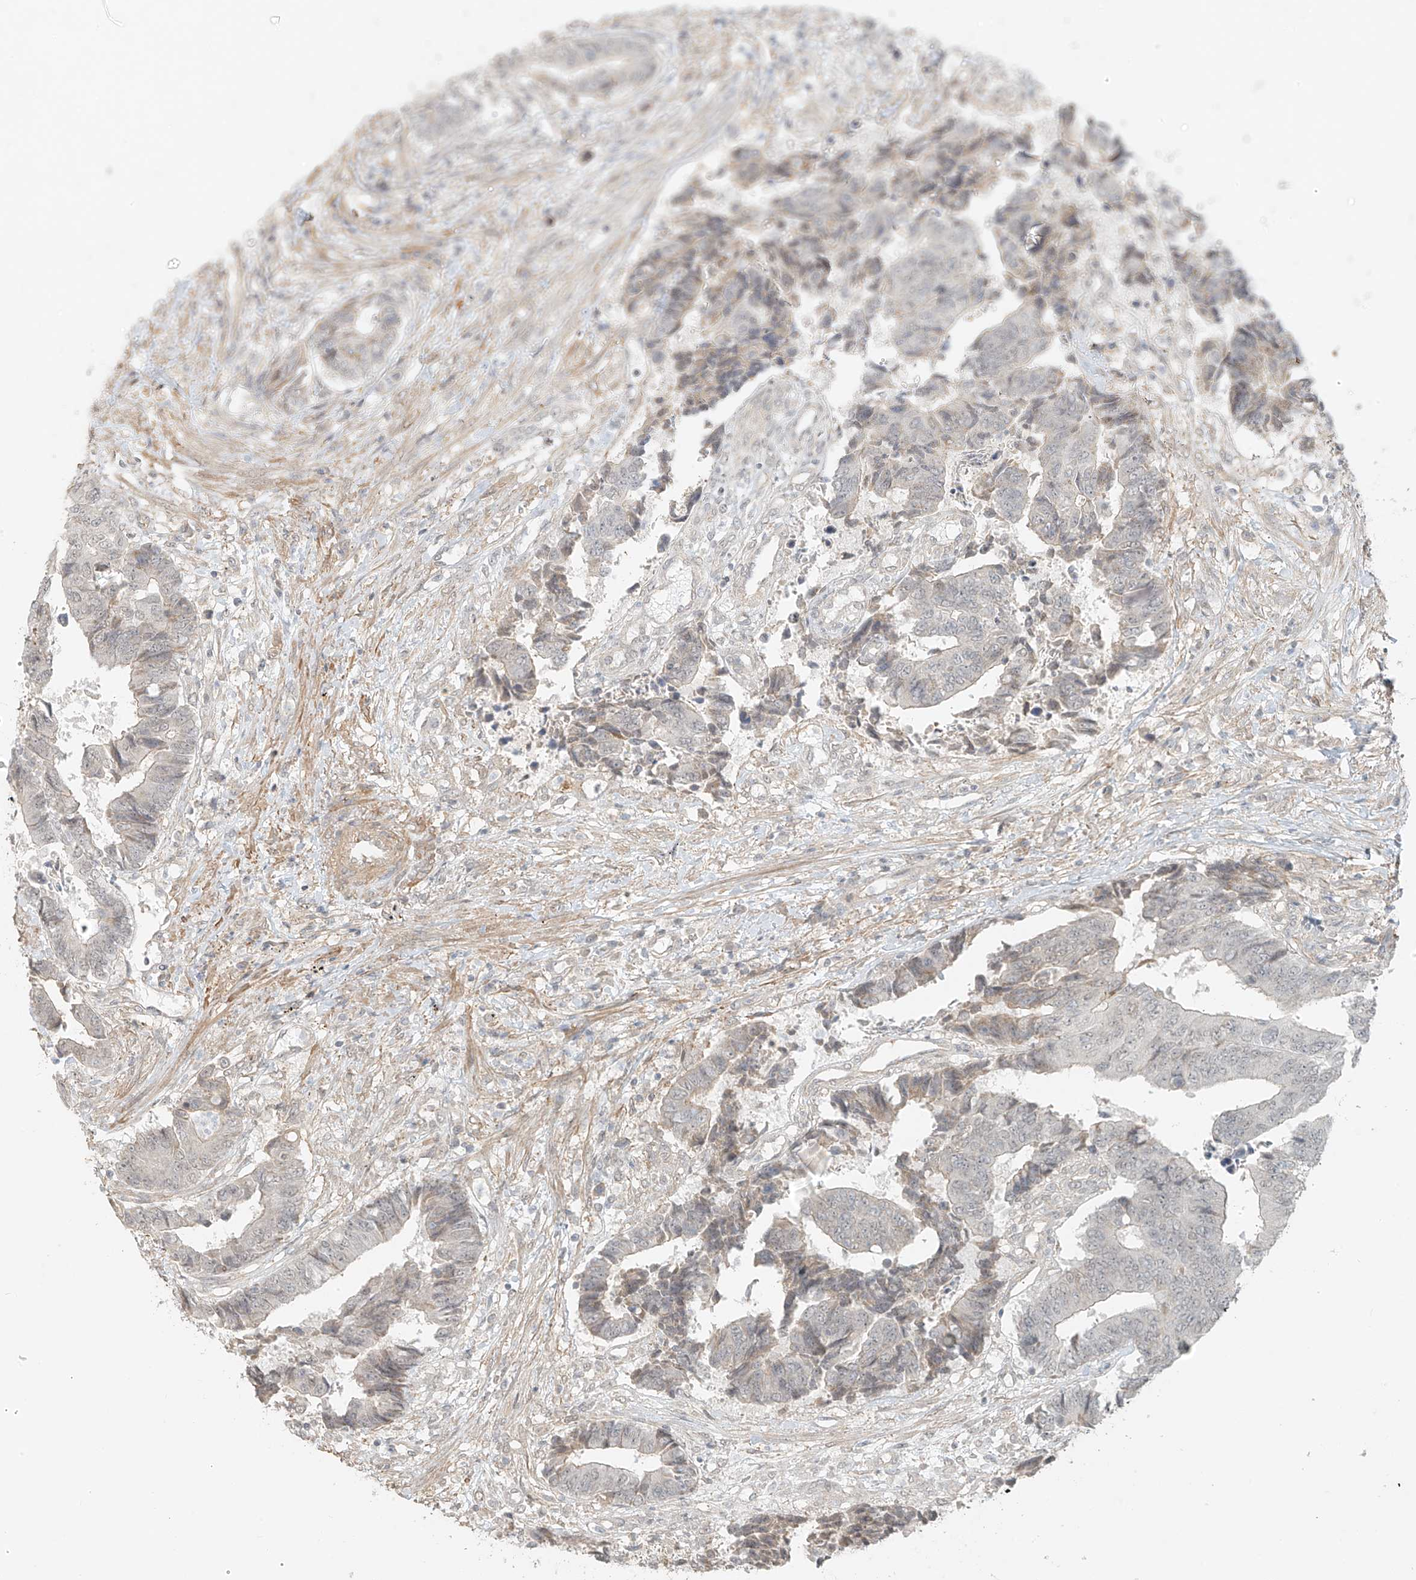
{"staining": {"intensity": "weak", "quantity": "<25%", "location": "cytoplasmic/membranous"}, "tissue": "colorectal cancer", "cell_type": "Tumor cells", "image_type": "cancer", "snomed": [{"axis": "morphology", "description": "Adenocarcinoma, NOS"}, {"axis": "topography", "description": "Rectum"}], "caption": "Immunohistochemistry (IHC) of human colorectal cancer (adenocarcinoma) demonstrates no positivity in tumor cells. The staining was performed using DAB to visualize the protein expression in brown, while the nuclei were stained in blue with hematoxylin (Magnification: 20x).", "gene": "ABCD1", "patient": {"sex": "male", "age": 84}}